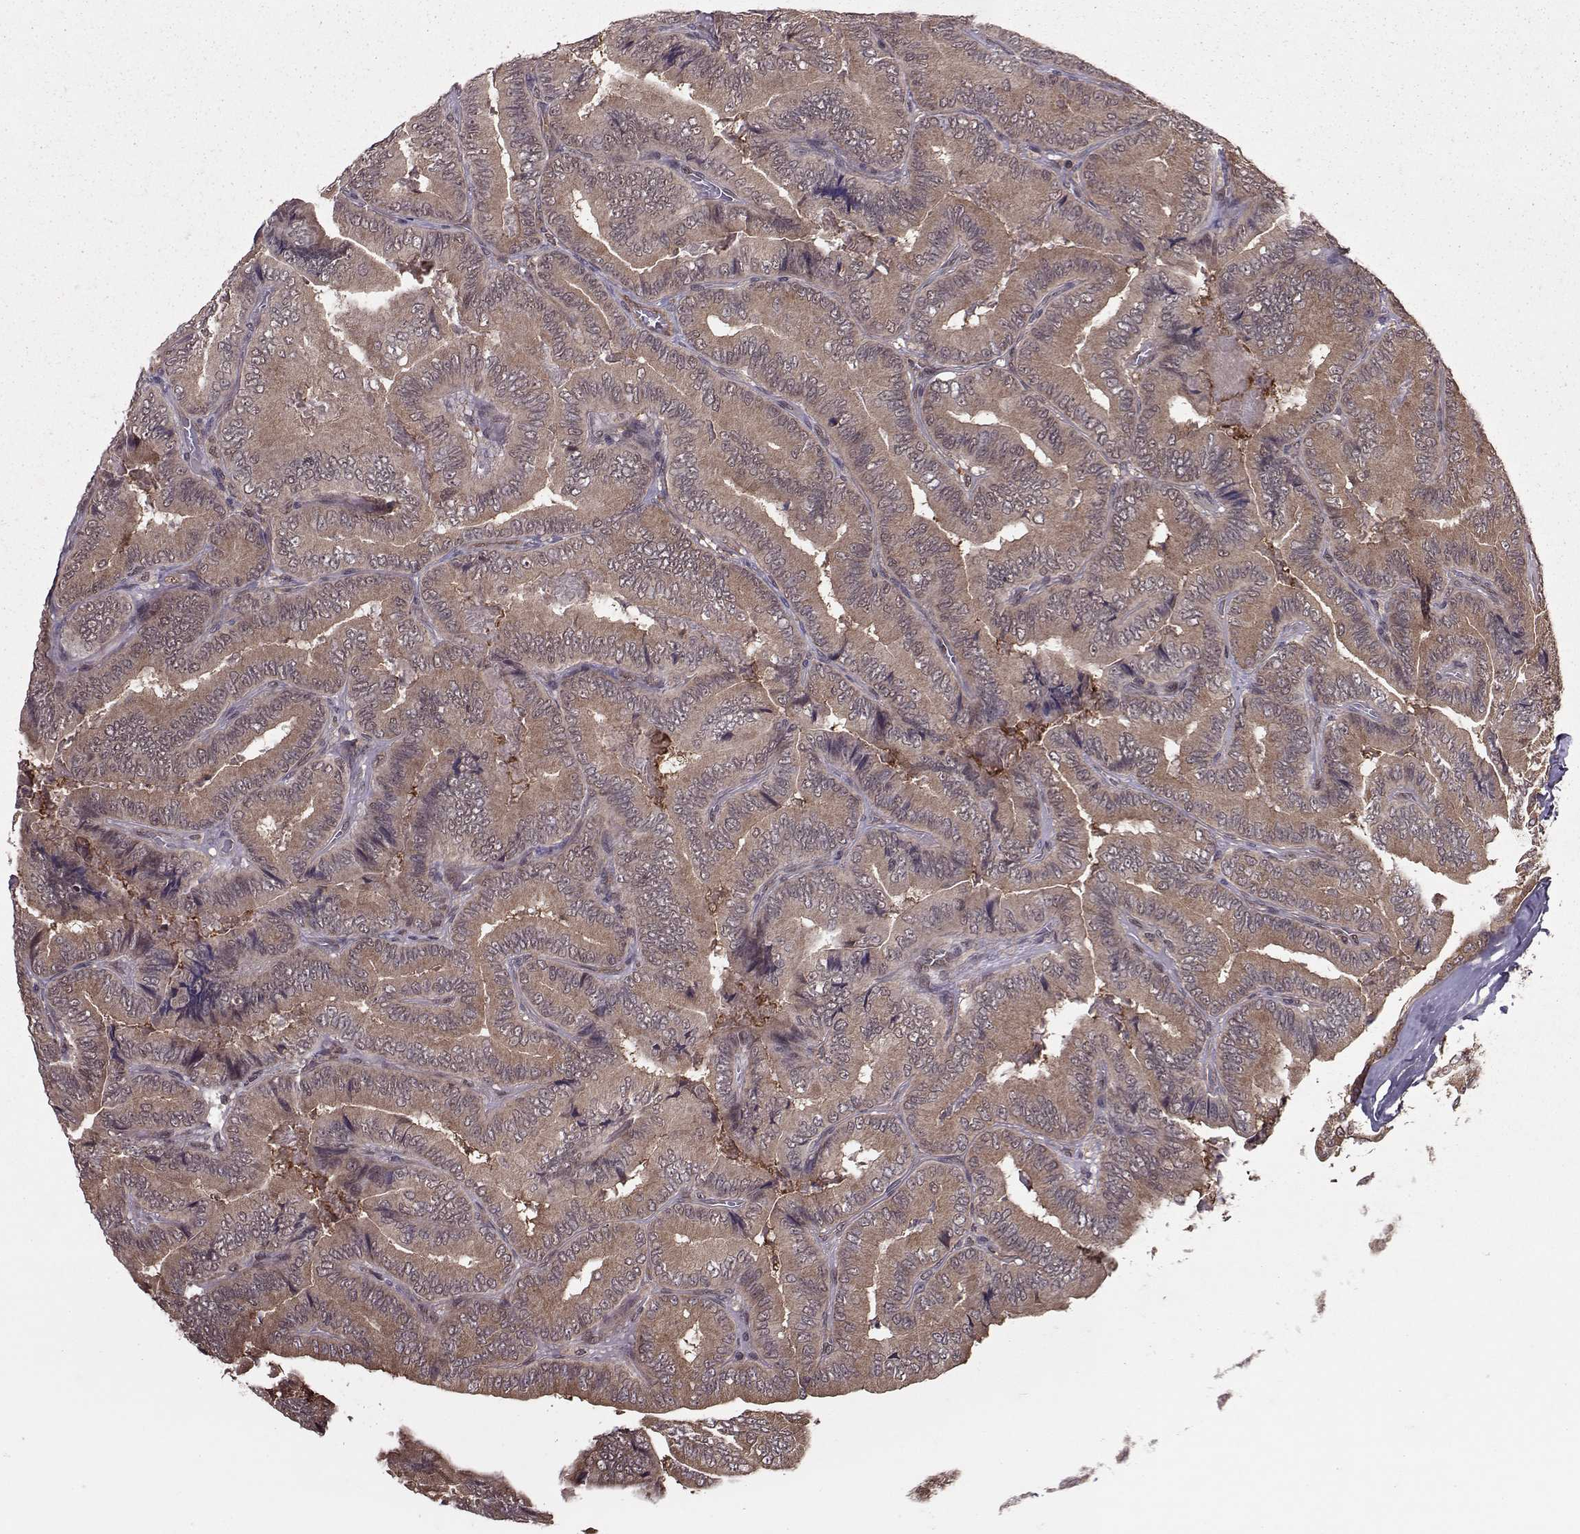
{"staining": {"intensity": "weak", "quantity": "25%-75%", "location": "cytoplasmic/membranous"}, "tissue": "thyroid cancer", "cell_type": "Tumor cells", "image_type": "cancer", "snomed": [{"axis": "morphology", "description": "Papillary adenocarcinoma, NOS"}, {"axis": "topography", "description": "Thyroid gland"}], "caption": "Papillary adenocarcinoma (thyroid) was stained to show a protein in brown. There is low levels of weak cytoplasmic/membranous expression in approximately 25%-75% of tumor cells.", "gene": "PPP2R2A", "patient": {"sex": "male", "age": 61}}